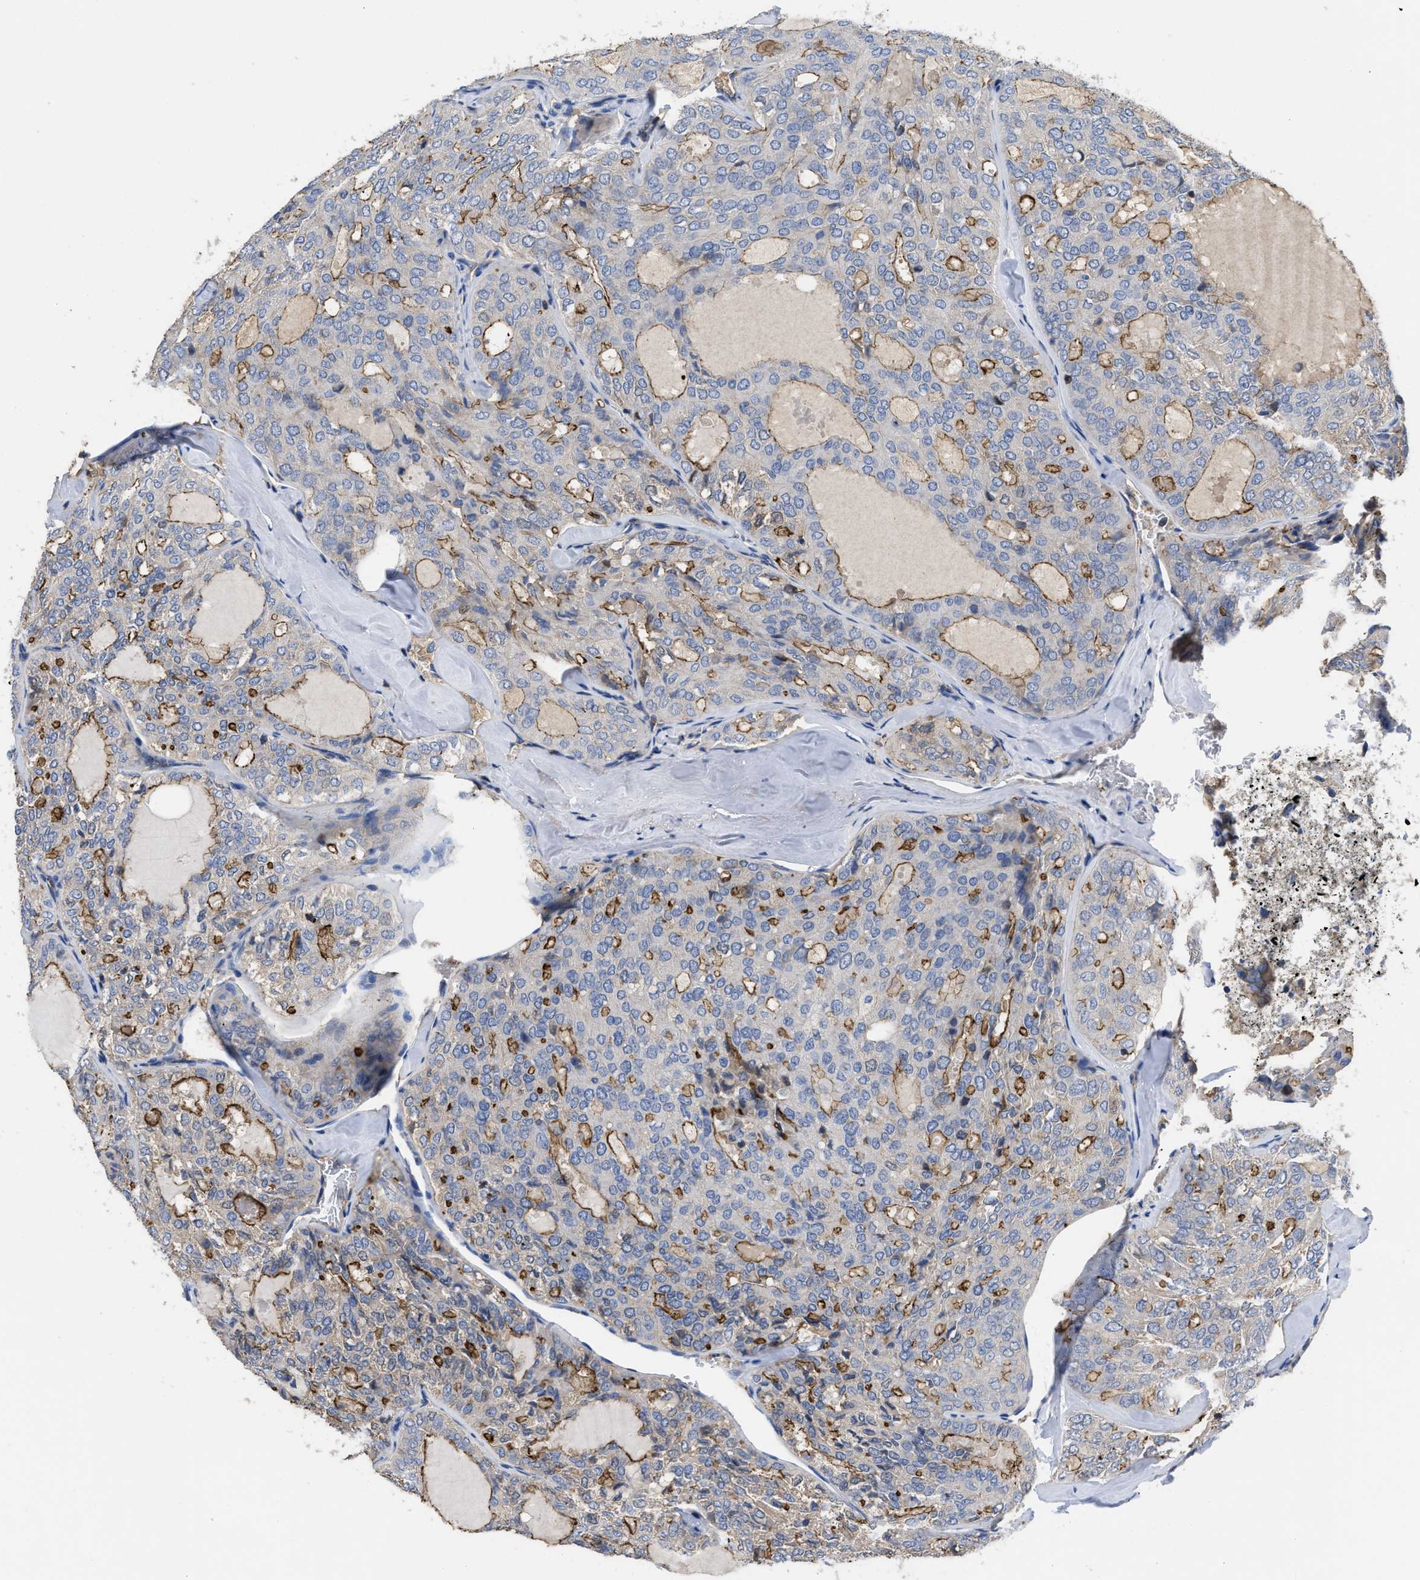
{"staining": {"intensity": "weak", "quantity": "25%-75%", "location": "cytoplasmic/membranous"}, "tissue": "thyroid cancer", "cell_type": "Tumor cells", "image_type": "cancer", "snomed": [{"axis": "morphology", "description": "Follicular adenoma carcinoma, NOS"}, {"axis": "topography", "description": "Thyroid gland"}], "caption": "Brown immunohistochemical staining in human thyroid follicular adenoma carcinoma reveals weak cytoplasmic/membranous expression in approximately 25%-75% of tumor cells.", "gene": "USP4", "patient": {"sex": "male", "age": 75}}